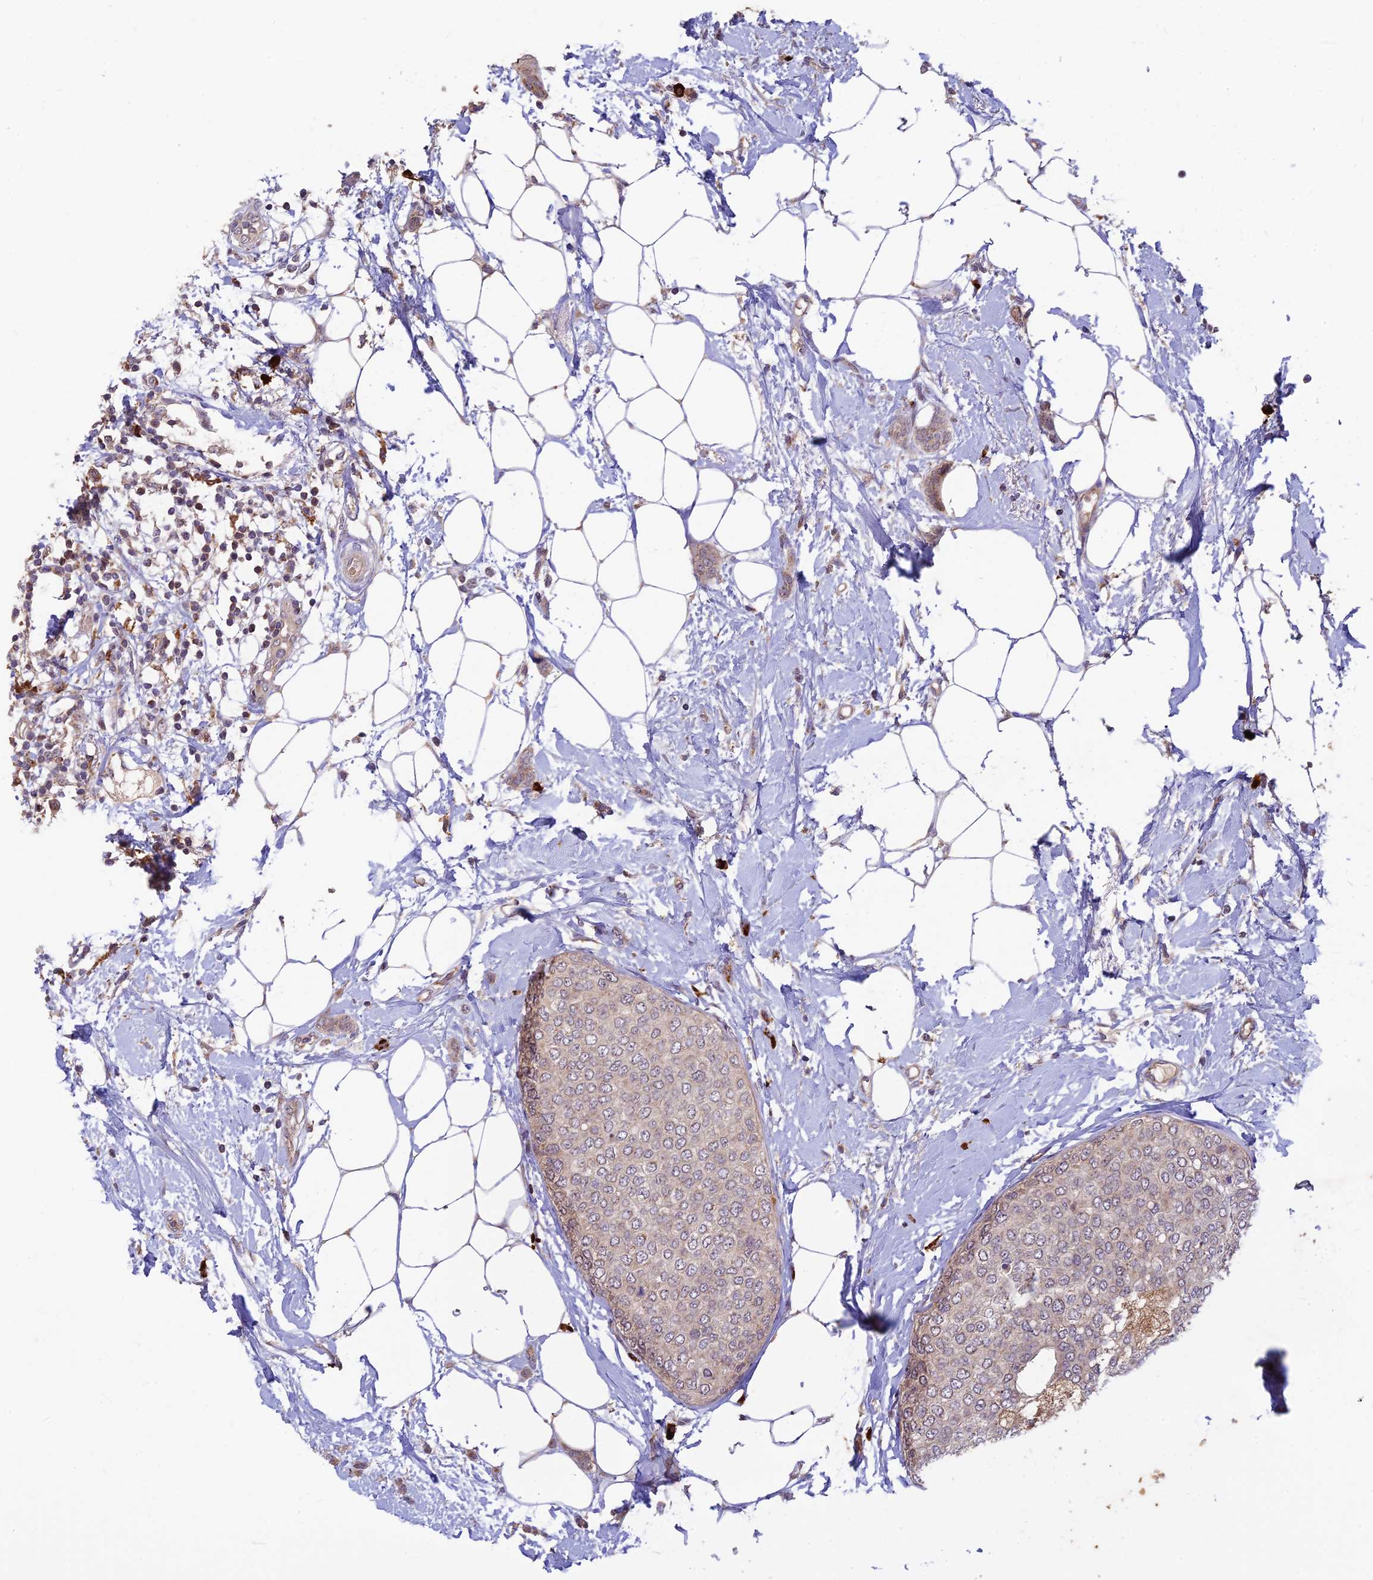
{"staining": {"intensity": "moderate", "quantity": "25%-75%", "location": "cytoplasmic/membranous"}, "tissue": "breast cancer", "cell_type": "Tumor cells", "image_type": "cancer", "snomed": [{"axis": "morphology", "description": "Duct carcinoma"}, {"axis": "topography", "description": "Breast"}], "caption": "About 25%-75% of tumor cells in human breast cancer reveal moderate cytoplasmic/membranous protein positivity as visualized by brown immunohistochemical staining.", "gene": "ASPDH", "patient": {"sex": "female", "age": 72}}